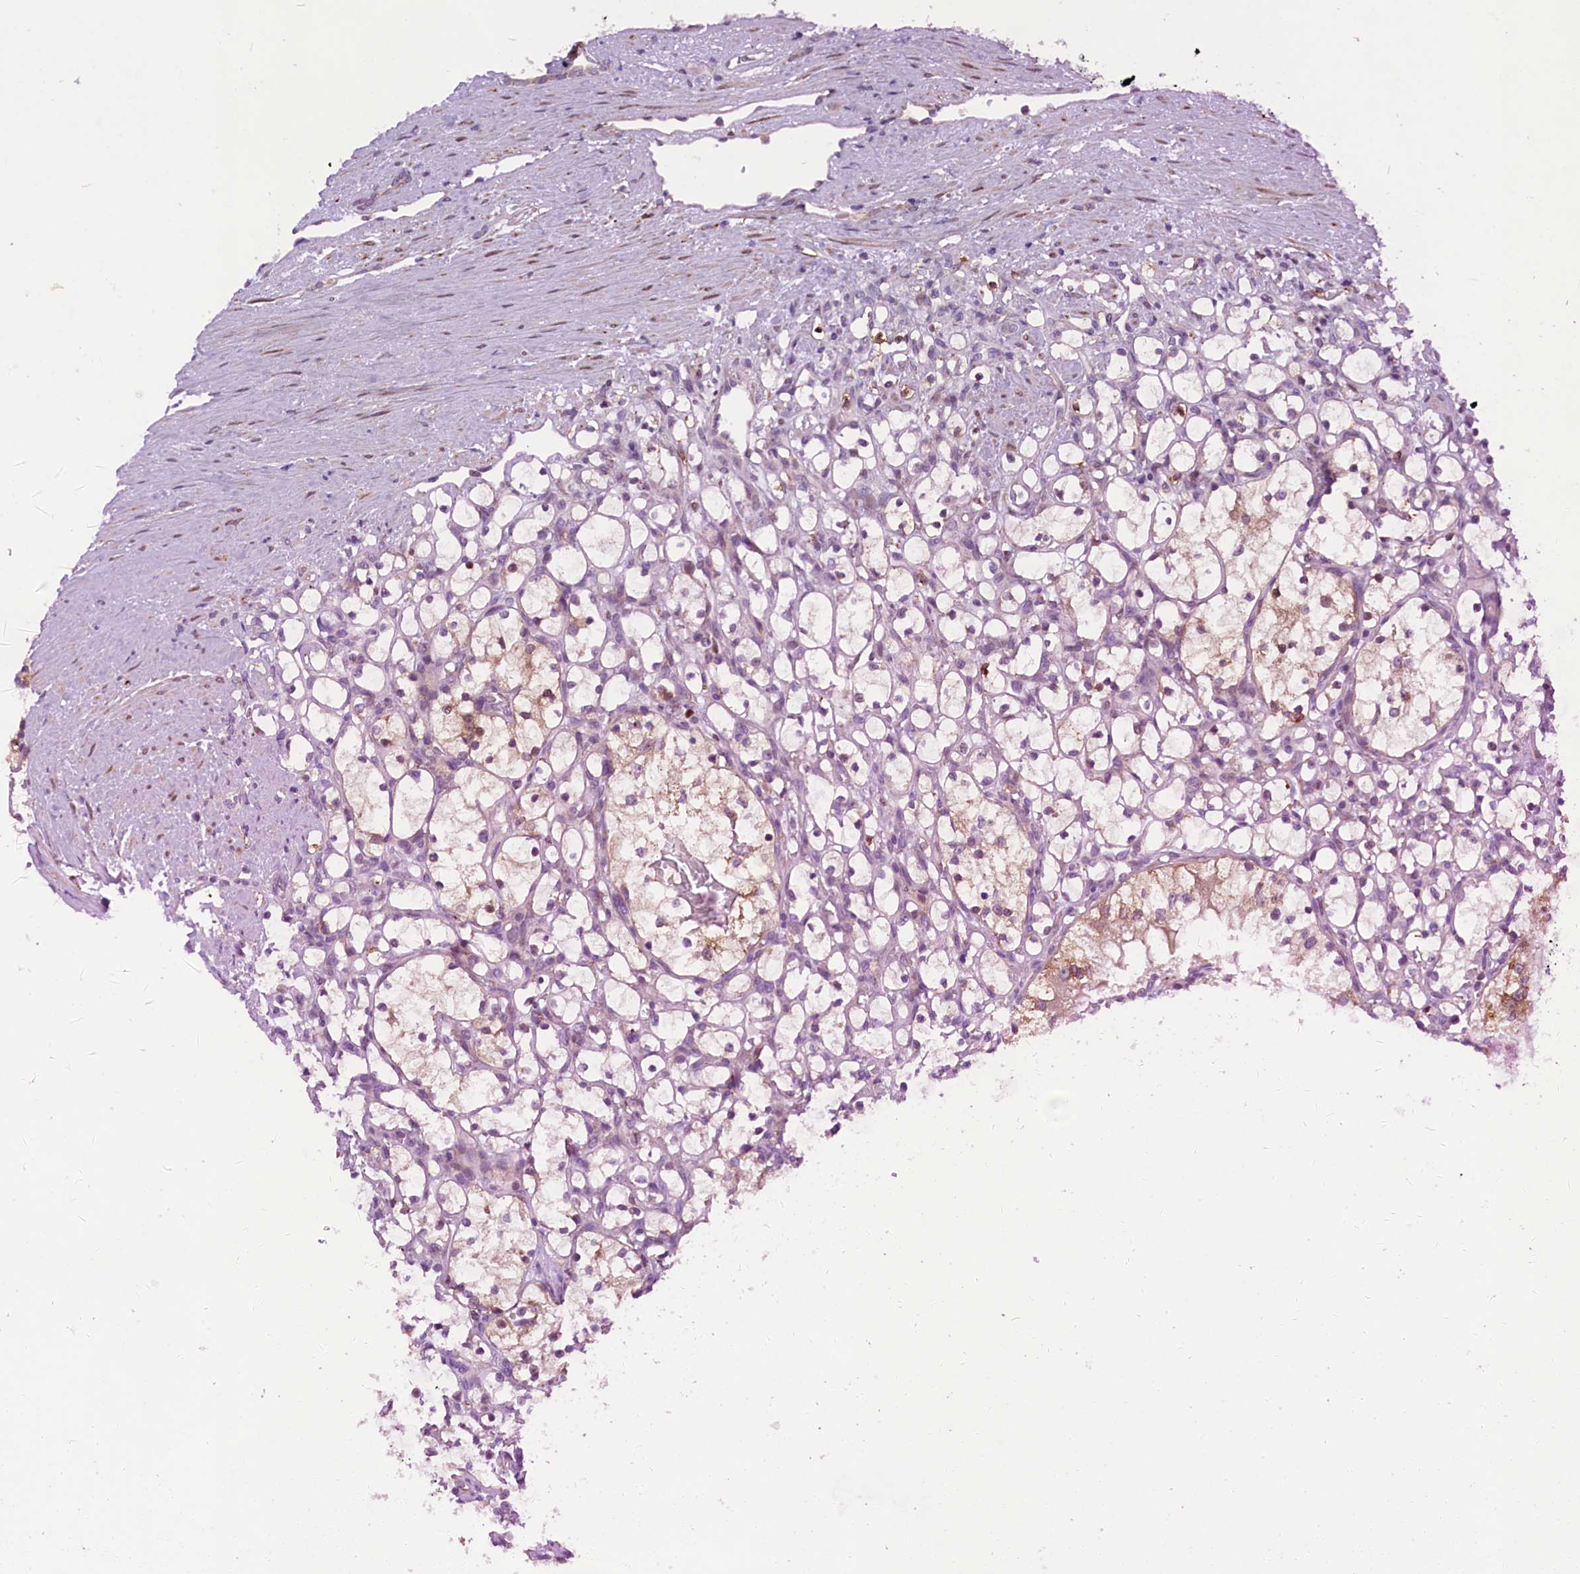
{"staining": {"intensity": "weak", "quantity": "<25%", "location": "cytoplasmic/membranous"}, "tissue": "renal cancer", "cell_type": "Tumor cells", "image_type": "cancer", "snomed": [{"axis": "morphology", "description": "Adenocarcinoma, NOS"}, {"axis": "topography", "description": "Kidney"}], "caption": "Adenocarcinoma (renal) stained for a protein using immunohistochemistry reveals no staining tumor cells.", "gene": "MIEF2", "patient": {"sex": "female", "age": 69}}